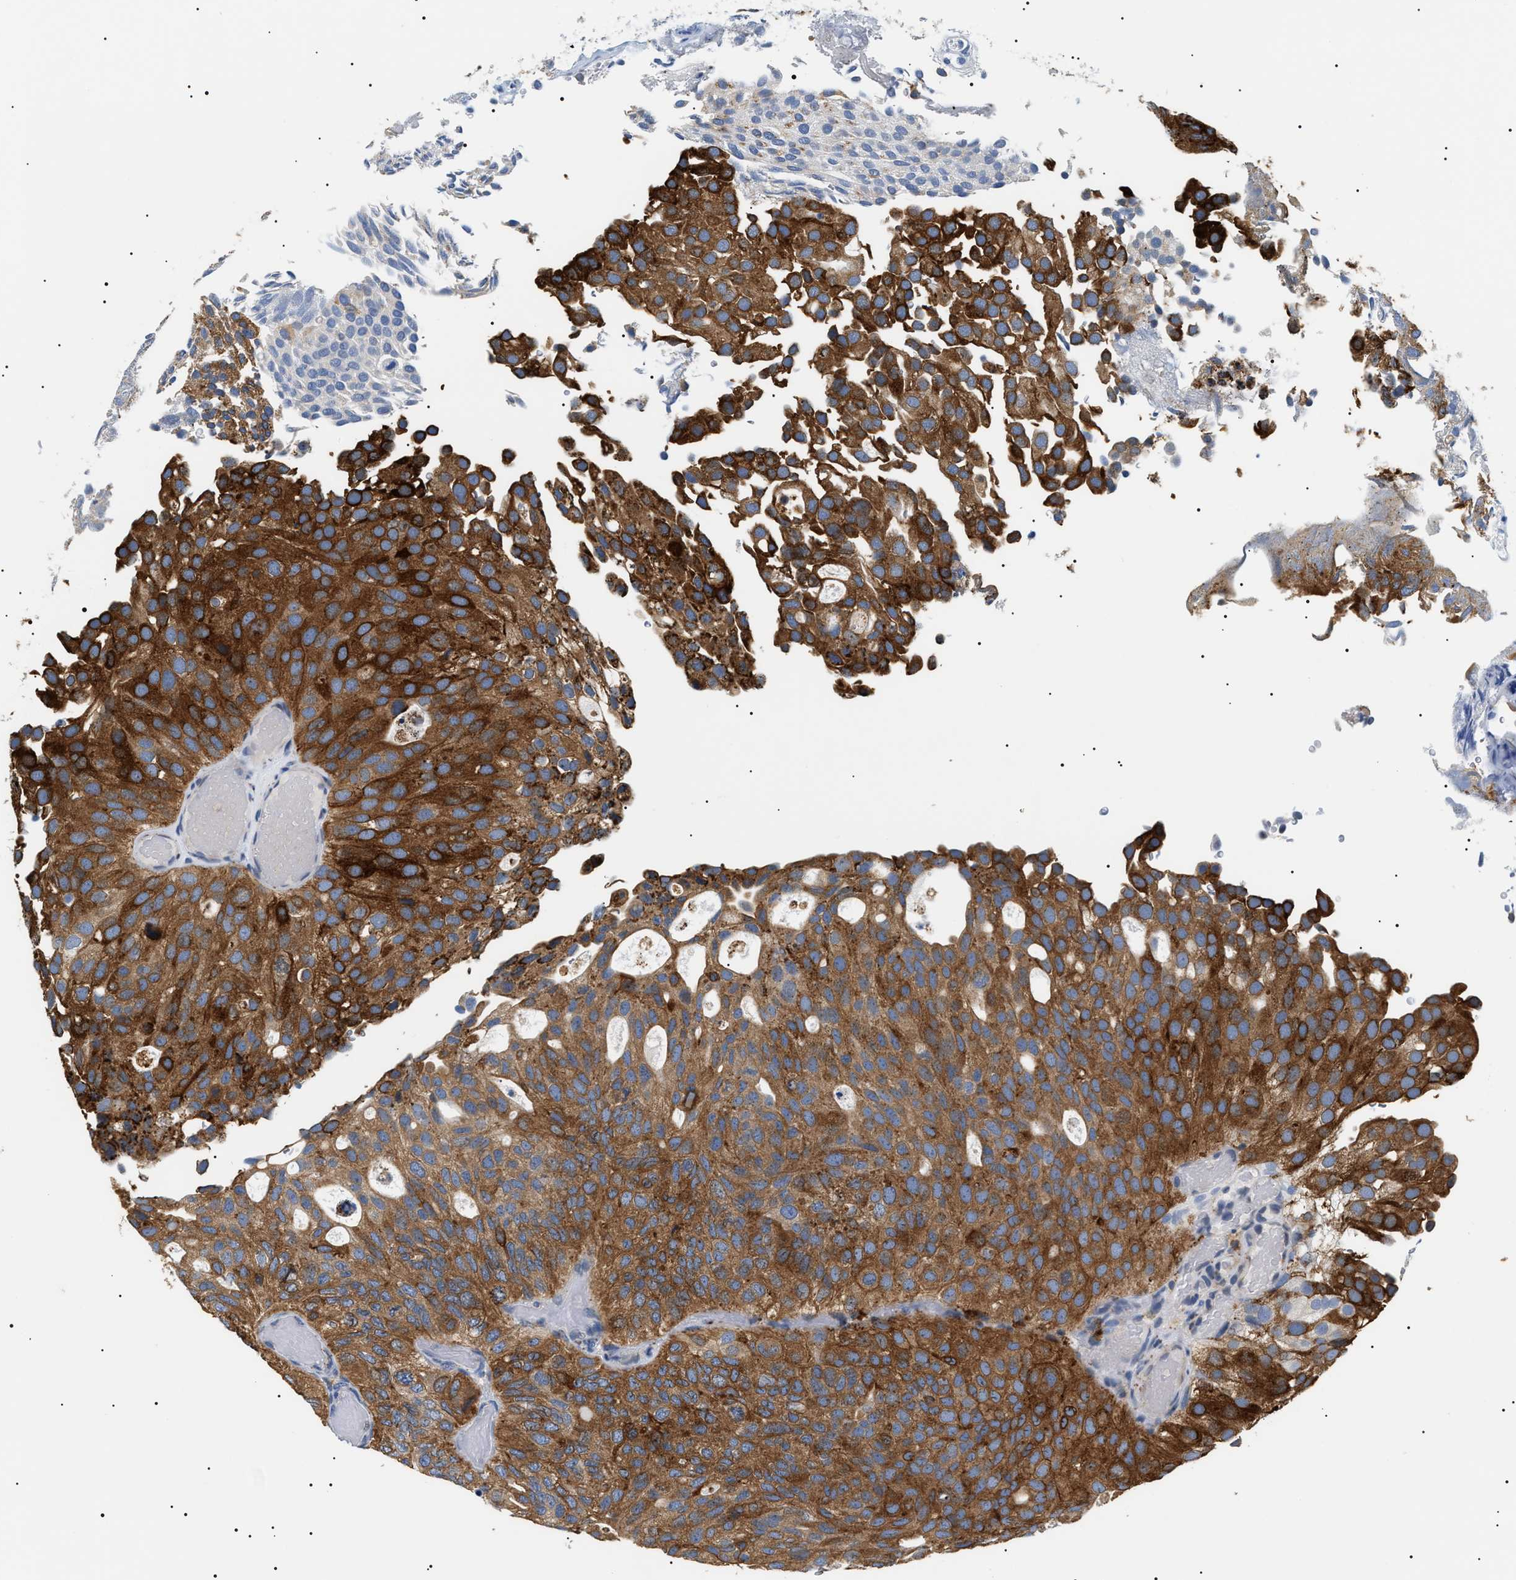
{"staining": {"intensity": "strong", "quantity": ">75%", "location": "cytoplasmic/membranous"}, "tissue": "urothelial cancer", "cell_type": "Tumor cells", "image_type": "cancer", "snomed": [{"axis": "morphology", "description": "Urothelial carcinoma, Low grade"}, {"axis": "topography", "description": "Urinary bladder"}], "caption": "Immunohistochemistry (IHC) (DAB (3,3'-diaminobenzidine)) staining of human urothelial cancer demonstrates strong cytoplasmic/membranous protein positivity in approximately >75% of tumor cells.", "gene": "HSD17B11", "patient": {"sex": "male", "age": 78}}